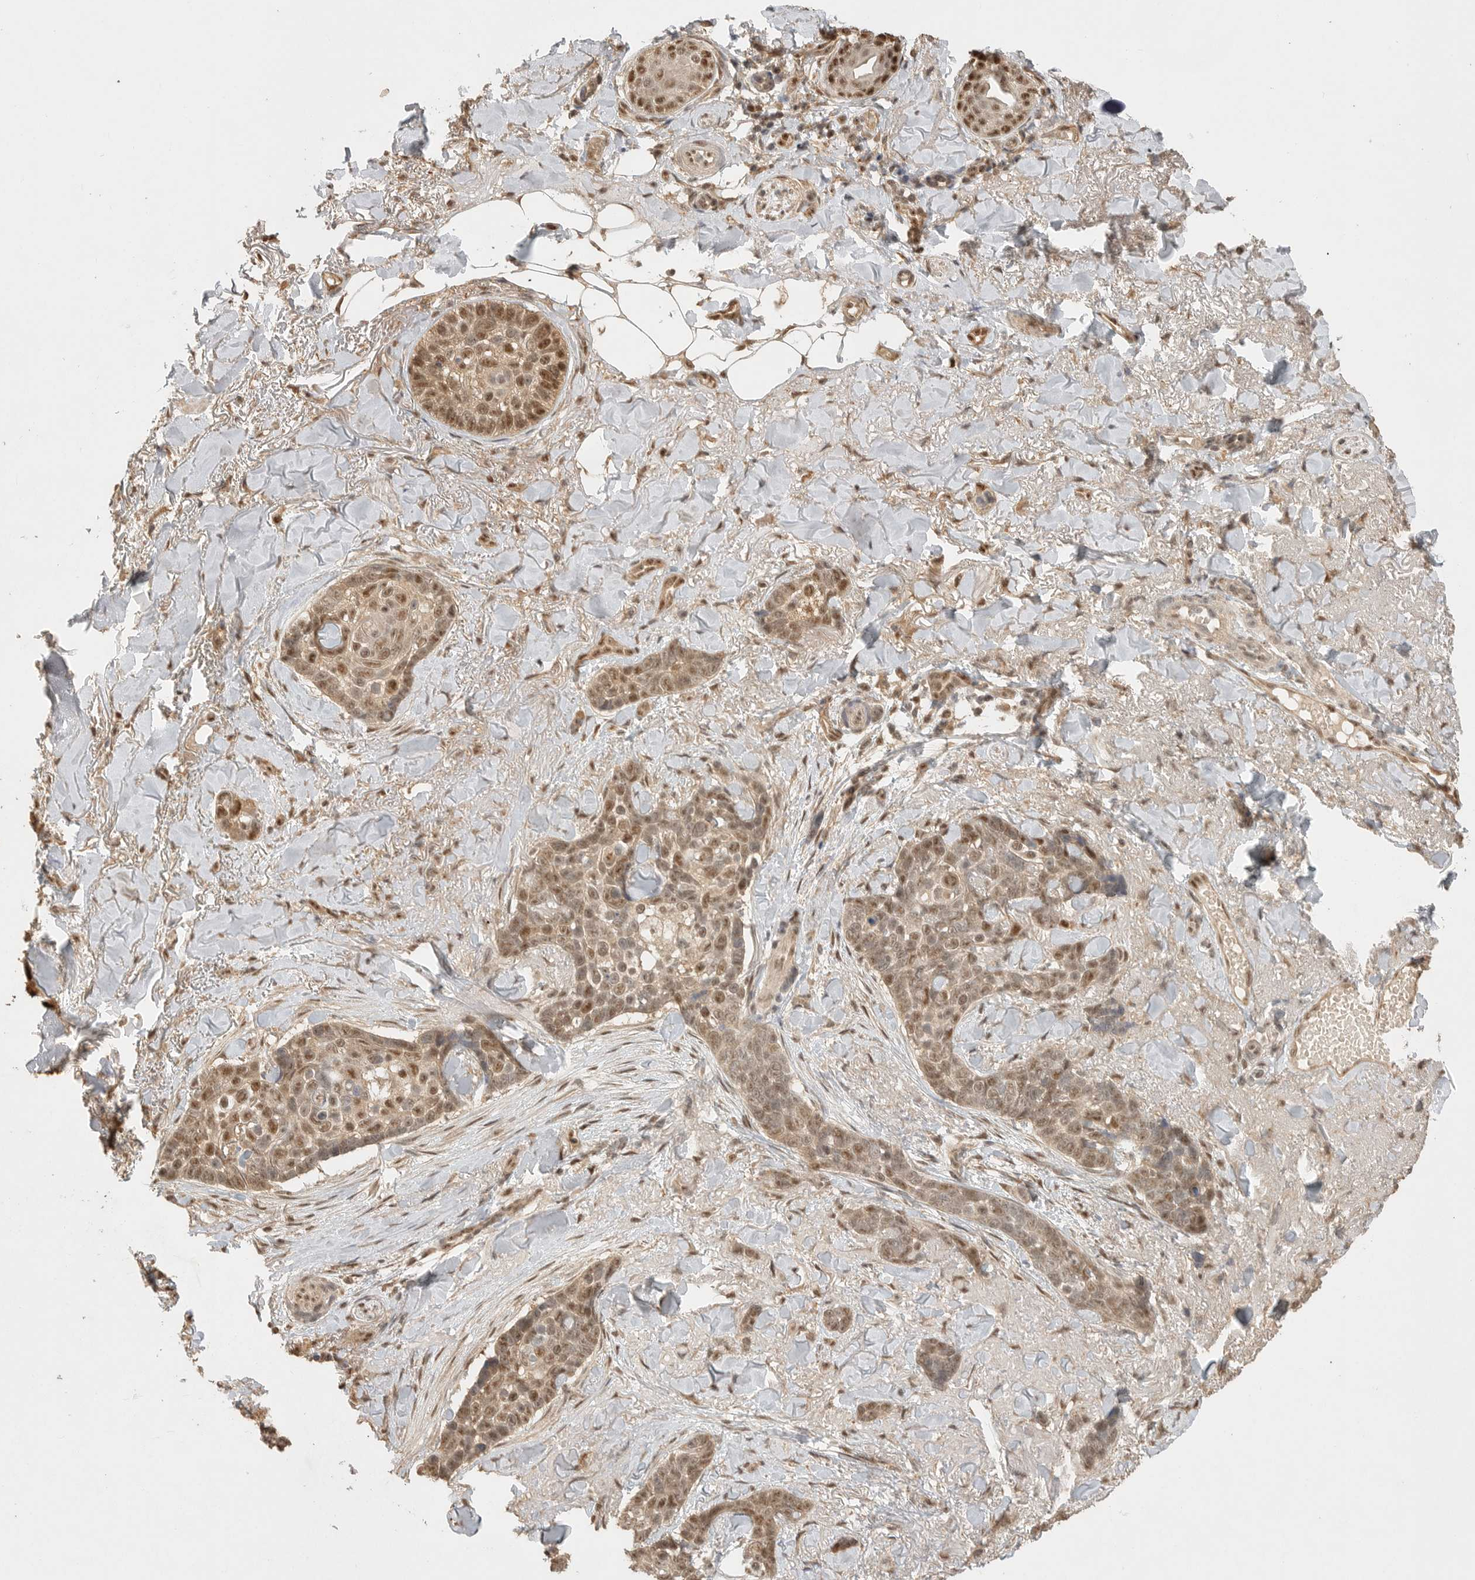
{"staining": {"intensity": "moderate", "quantity": ">75%", "location": "cytoplasmic/membranous,nuclear"}, "tissue": "skin cancer", "cell_type": "Tumor cells", "image_type": "cancer", "snomed": [{"axis": "morphology", "description": "Basal cell carcinoma"}, {"axis": "topography", "description": "Skin"}], "caption": "DAB immunohistochemical staining of skin basal cell carcinoma displays moderate cytoplasmic/membranous and nuclear protein staining in approximately >75% of tumor cells.", "gene": "DFFA", "patient": {"sex": "female", "age": 82}}